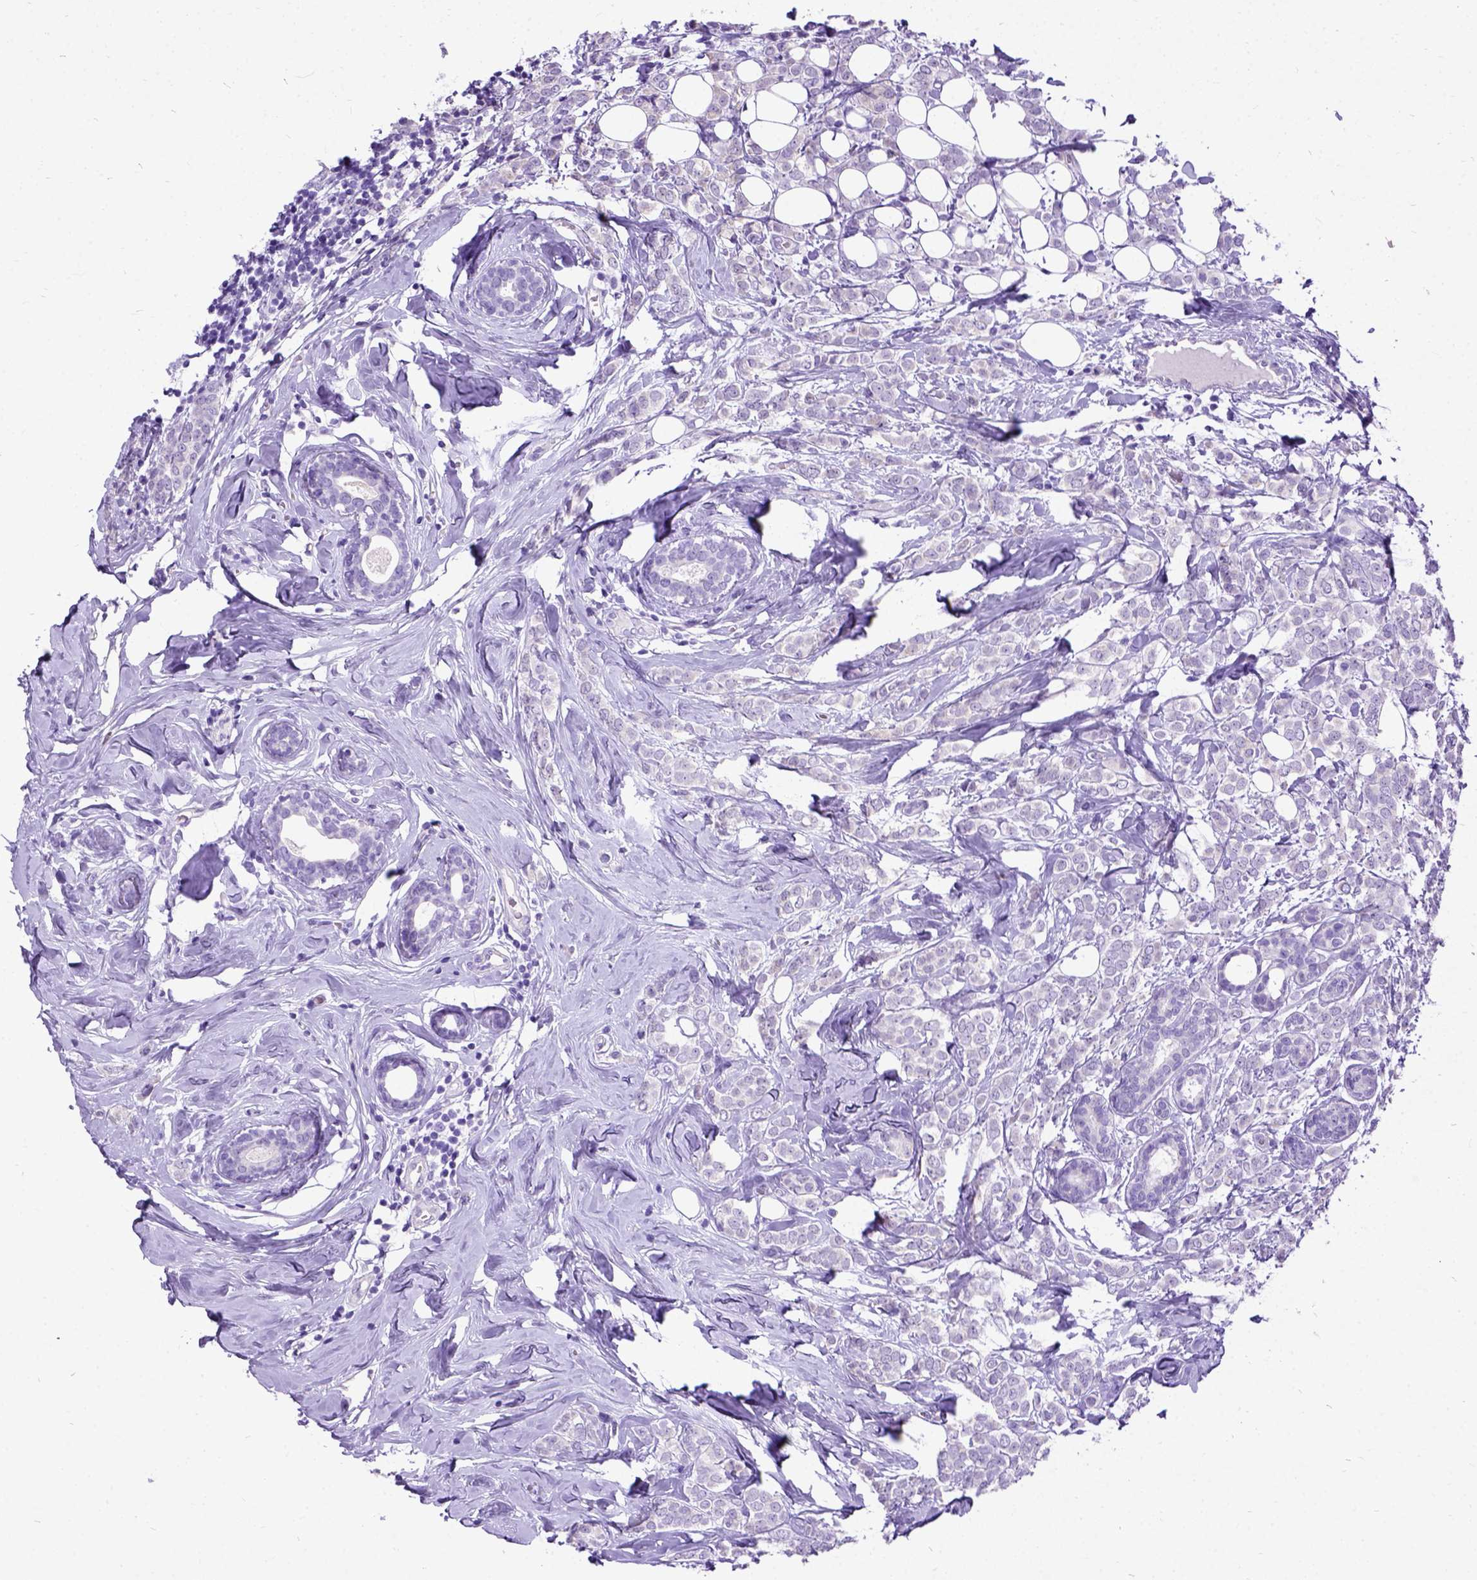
{"staining": {"intensity": "negative", "quantity": "none", "location": "none"}, "tissue": "breast cancer", "cell_type": "Tumor cells", "image_type": "cancer", "snomed": [{"axis": "morphology", "description": "Lobular carcinoma"}, {"axis": "topography", "description": "Breast"}], "caption": "Immunohistochemistry (IHC) micrograph of human breast lobular carcinoma stained for a protein (brown), which shows no positivity in tumor cells. Nuclei are stained in blue.", "gene": "NEUROD4", "patient": {"sex": "female", "age": 49}}